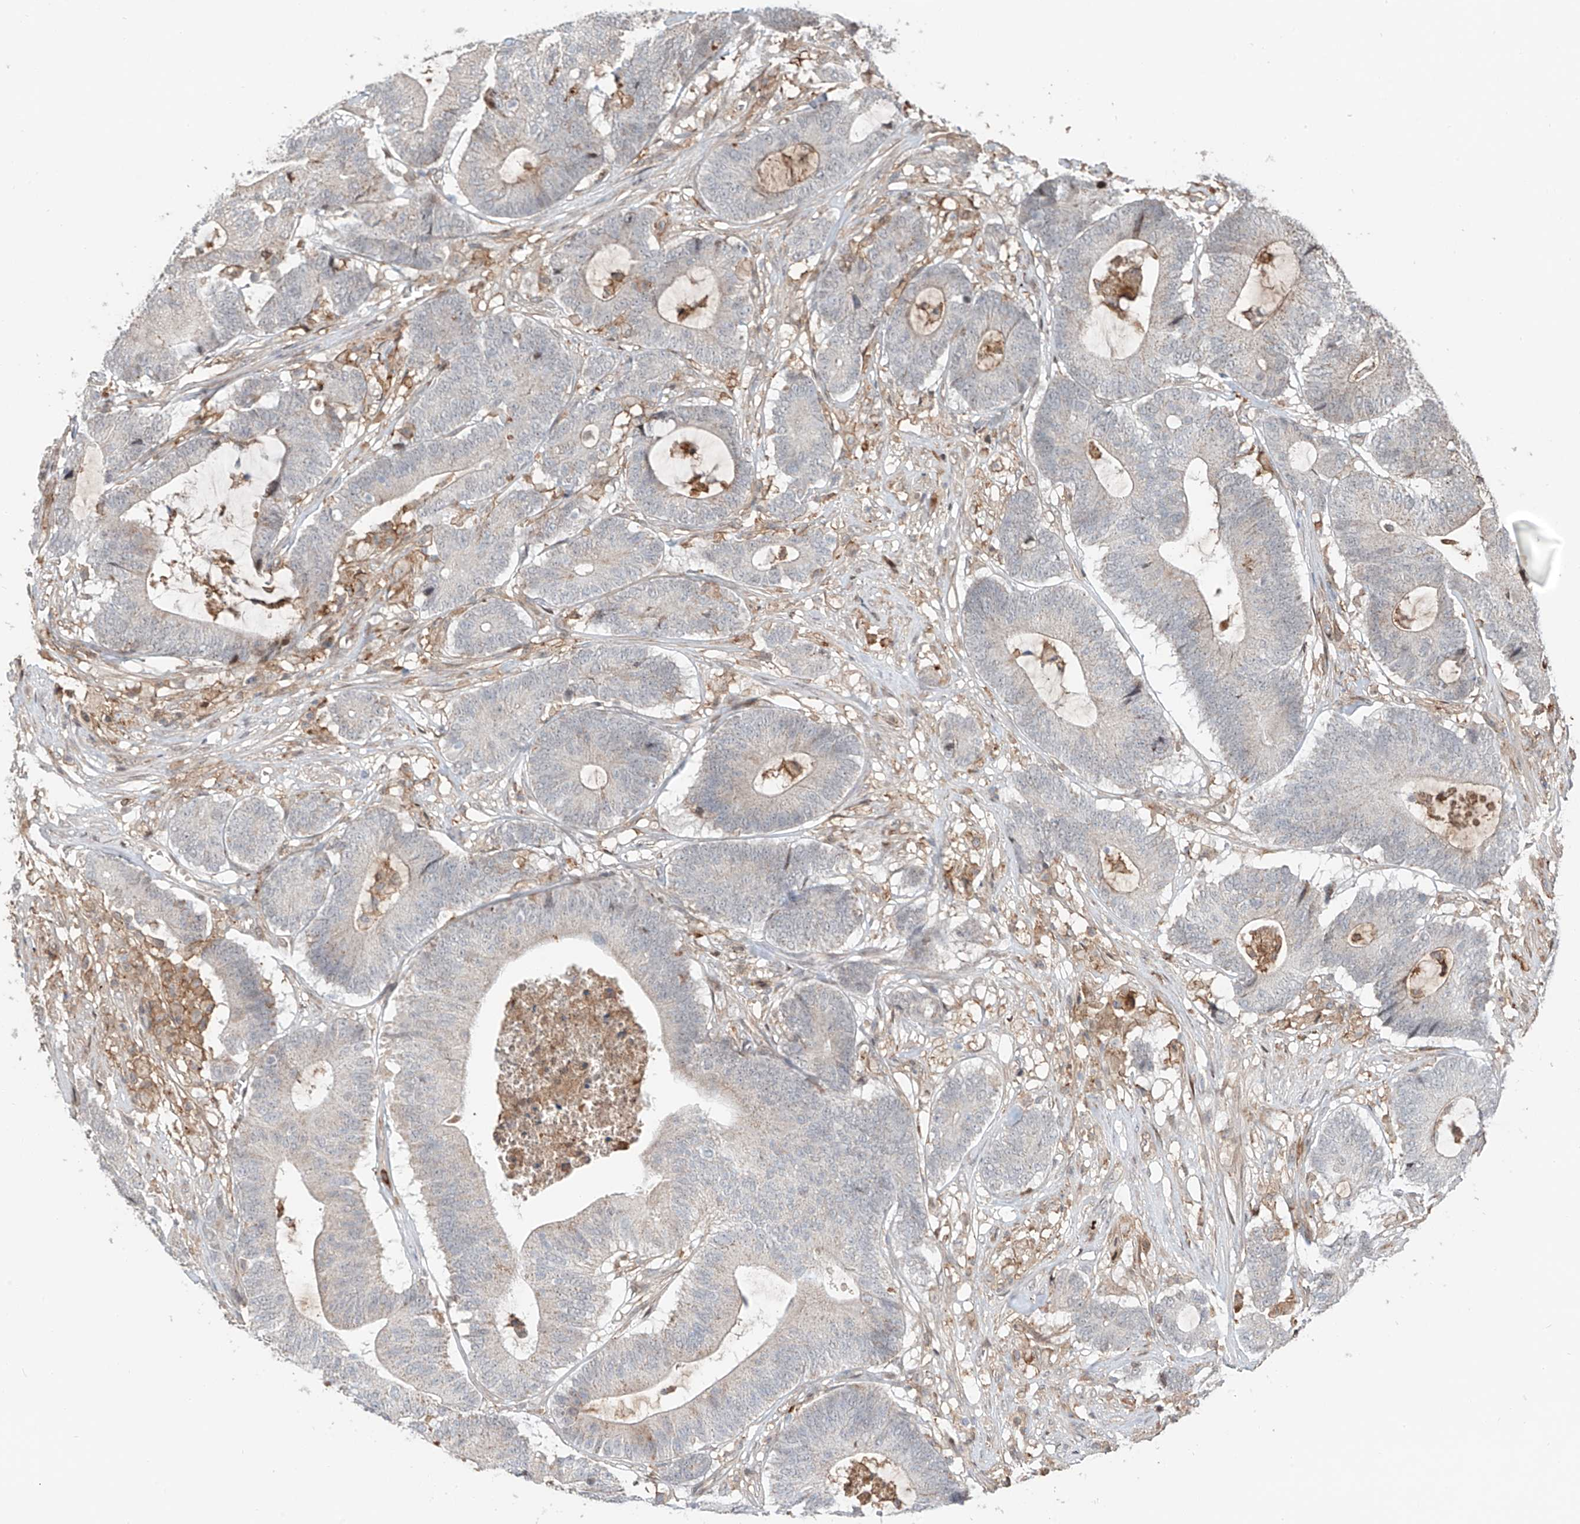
{"staining": {"intensity": "negative", "quantity": "none", "location": "none"}, "tissue": "colorectal cancer", "cell_type": "Tumor cells", "image_type": "cancer", "snomed": [{"axis": "morphology", "description": "Adenocarcinoma, NOS"}, {"axis": "topography", "description": "Colon"}], "caption": "Histopathology image shows no significant protein expression in tumor cells of colorectal adenocarcinoma.", "gene": "CEP162", "patient": {"sex": "female", "age": 84}}